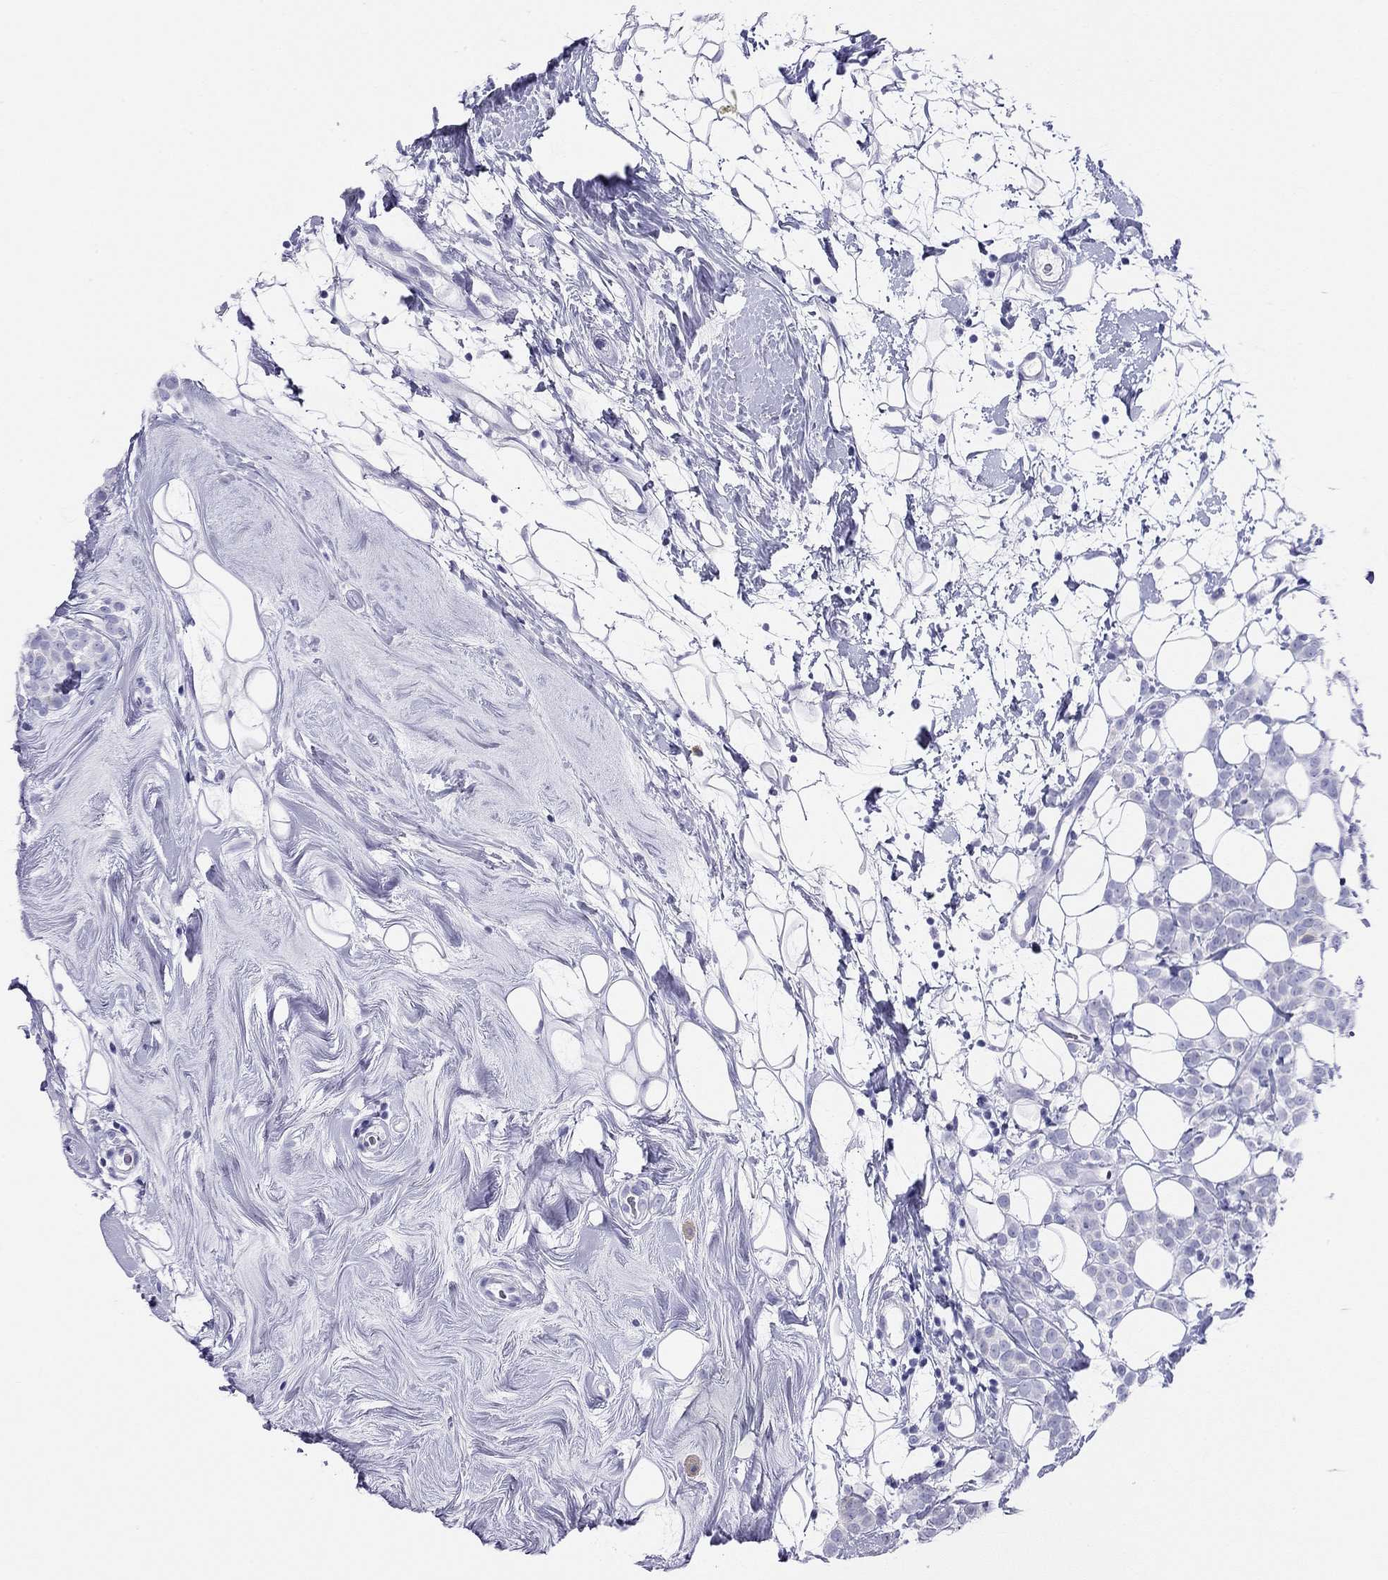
{"staining": {"intensity": "negative", "quantity": "none", "location": "none"}, "tissue": "breast cancer", "cell_type": "Tumor cells", "image_type": "cancer", "snomed": [{"axis": "morphology", "description": "Lobular carcinoma"}, {"axis": "topography", "description": "Breast"}], "caption": "Immunohistochemical staining of human breast lobular carcinoma reveals no significant expression in tumor cells. (DAB IHC, high magnification).", "gene": "DPY19L2", "patient": {"sex": "female", "age": 49}}